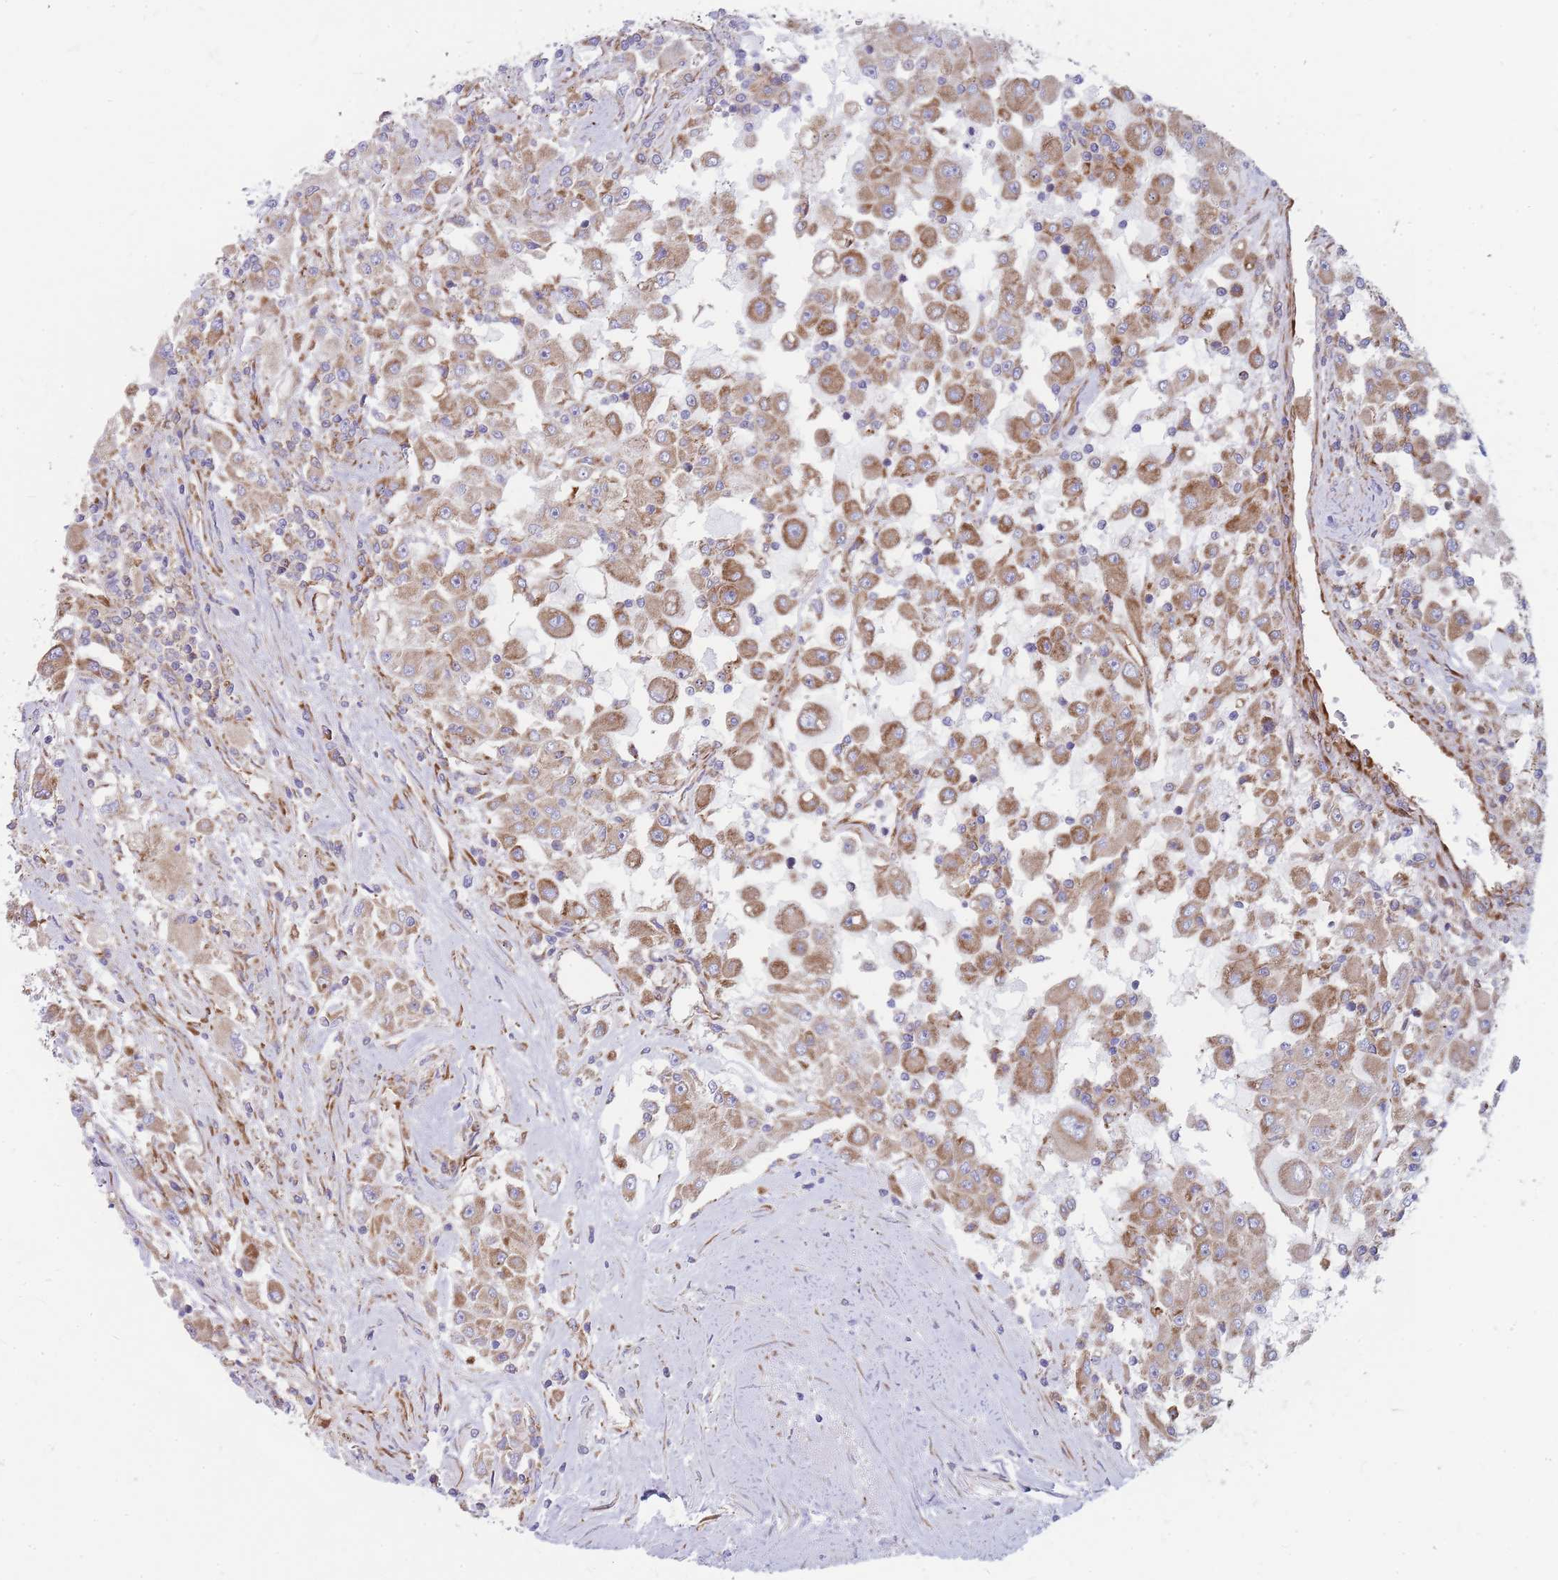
{"staining": {"intensity": "moderate", "quantity": ">75%", "location": "cytoplasmic/membranous"}, "tissue": "renal cancer", "cell_type": "Tumor cells", "image_type": "cancer", "snomed": [{"axis": "morphology", "description": "Adenocarcinoma, NOS"}, {"axis": "topography", "description": "Kidney"}], "caption": "Immunohistochemical staining of human renal cancer shows moderate cytoplasmic/membranous protein staining in approximately >75% of tumor cells. The protein of interest is stained brown, and the nuclei are stained in blue (DAB (3,3'-diaminobenzidine) IHC with brightfield microscopy, high magnification).", "gene": "RPL8", "patient": {"sex": "female", "age": 67}}